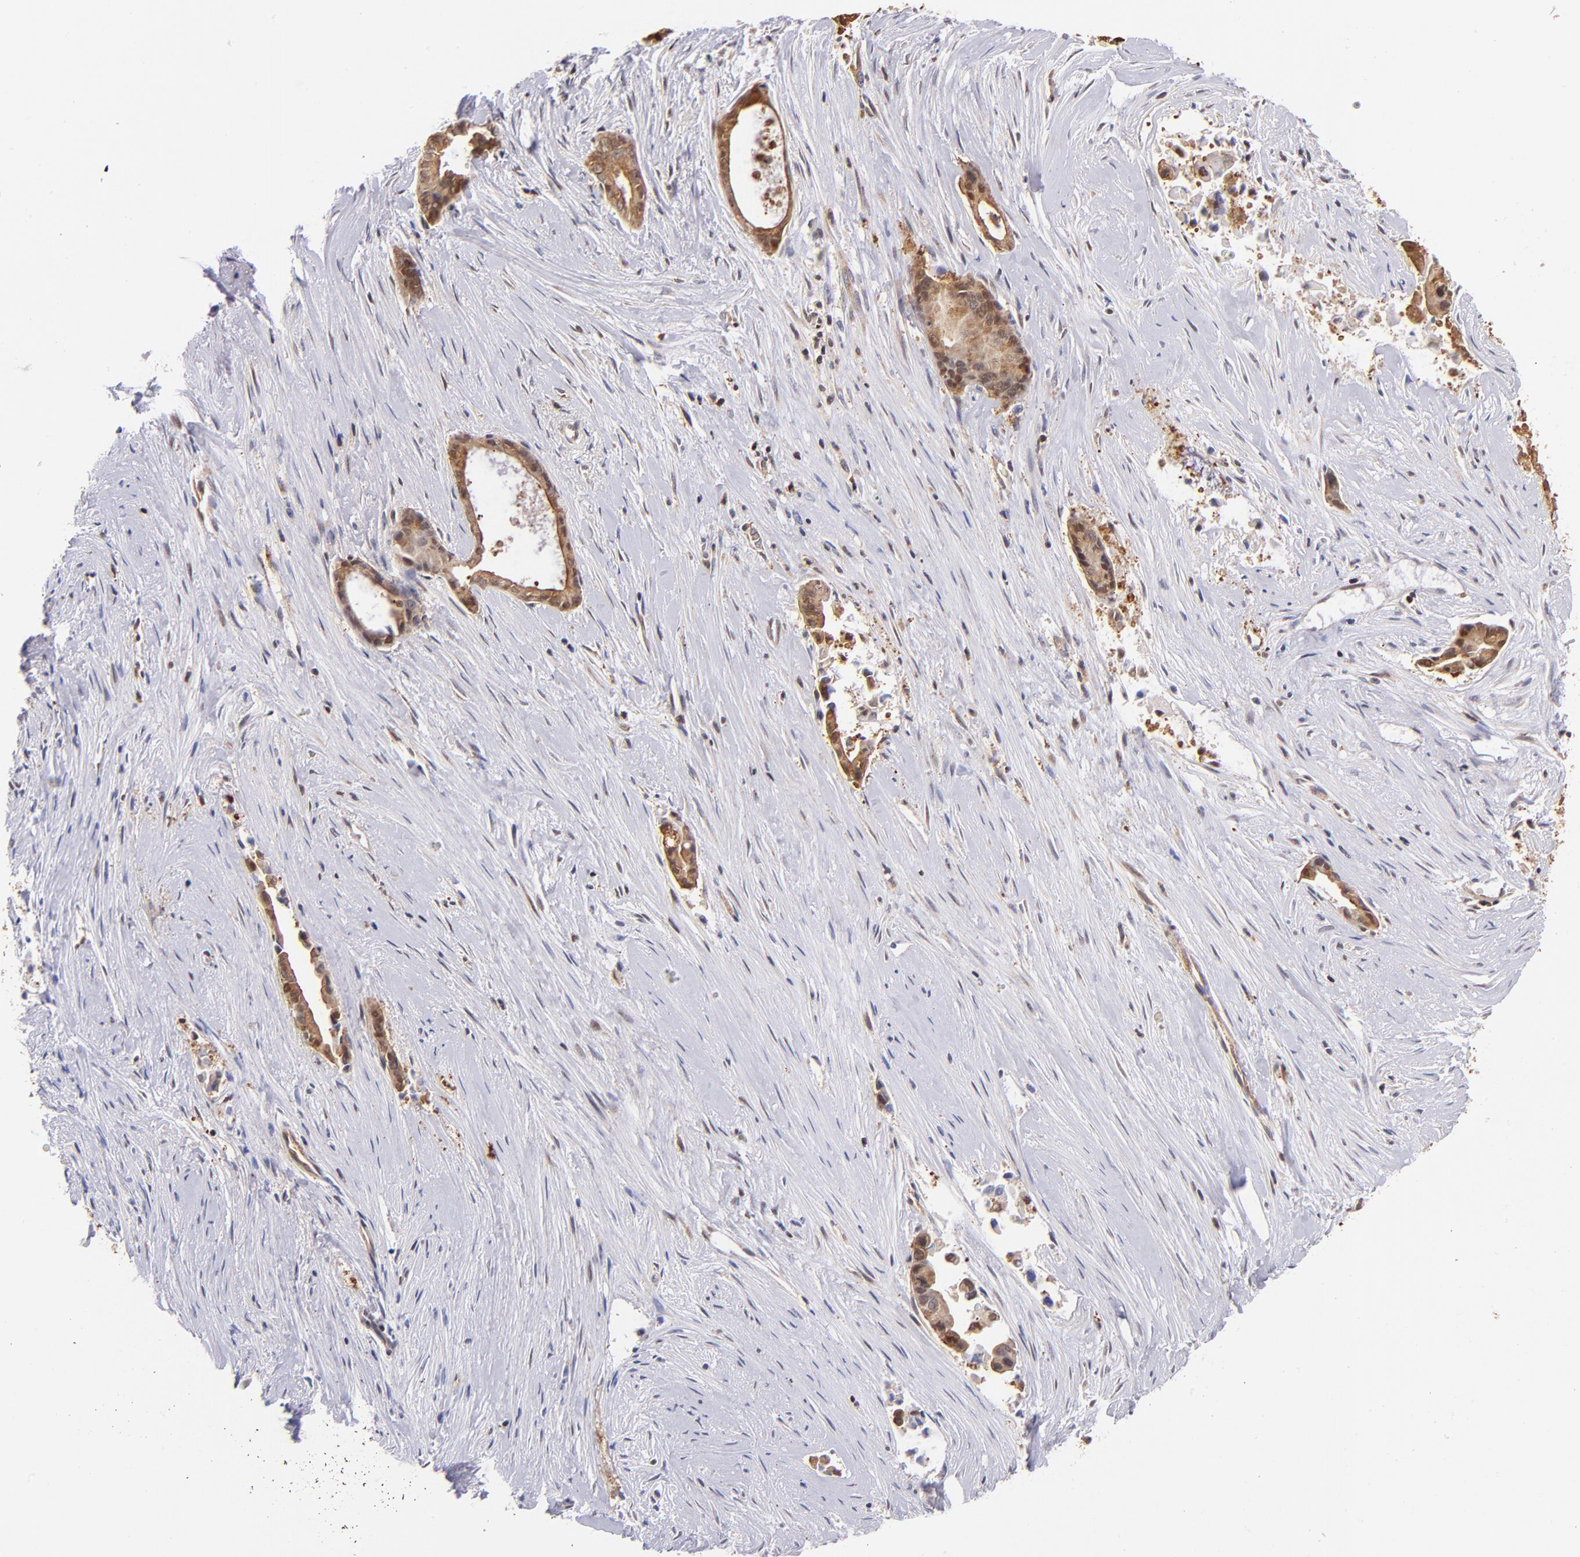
{"staining": {"intensity": "moderate", "quantity": ">75%", "location": "cytoplasmic/membranous,nuclear"}, "tissue": "liver cancer", "cell_type": "Tumor cells", "image_type": "cancer", "snomed": [{"axis": "morphology", "description": "Cholangiocarcinoma"}, {"axis": "topography", "description": "Liver"}], "caption": "Human liver cholangiocarcinoma stained with a protein marker shows moderate staining in tumor cells.", "gene": "YWHAB", "patient": {"sex": "female", "age": 55}}